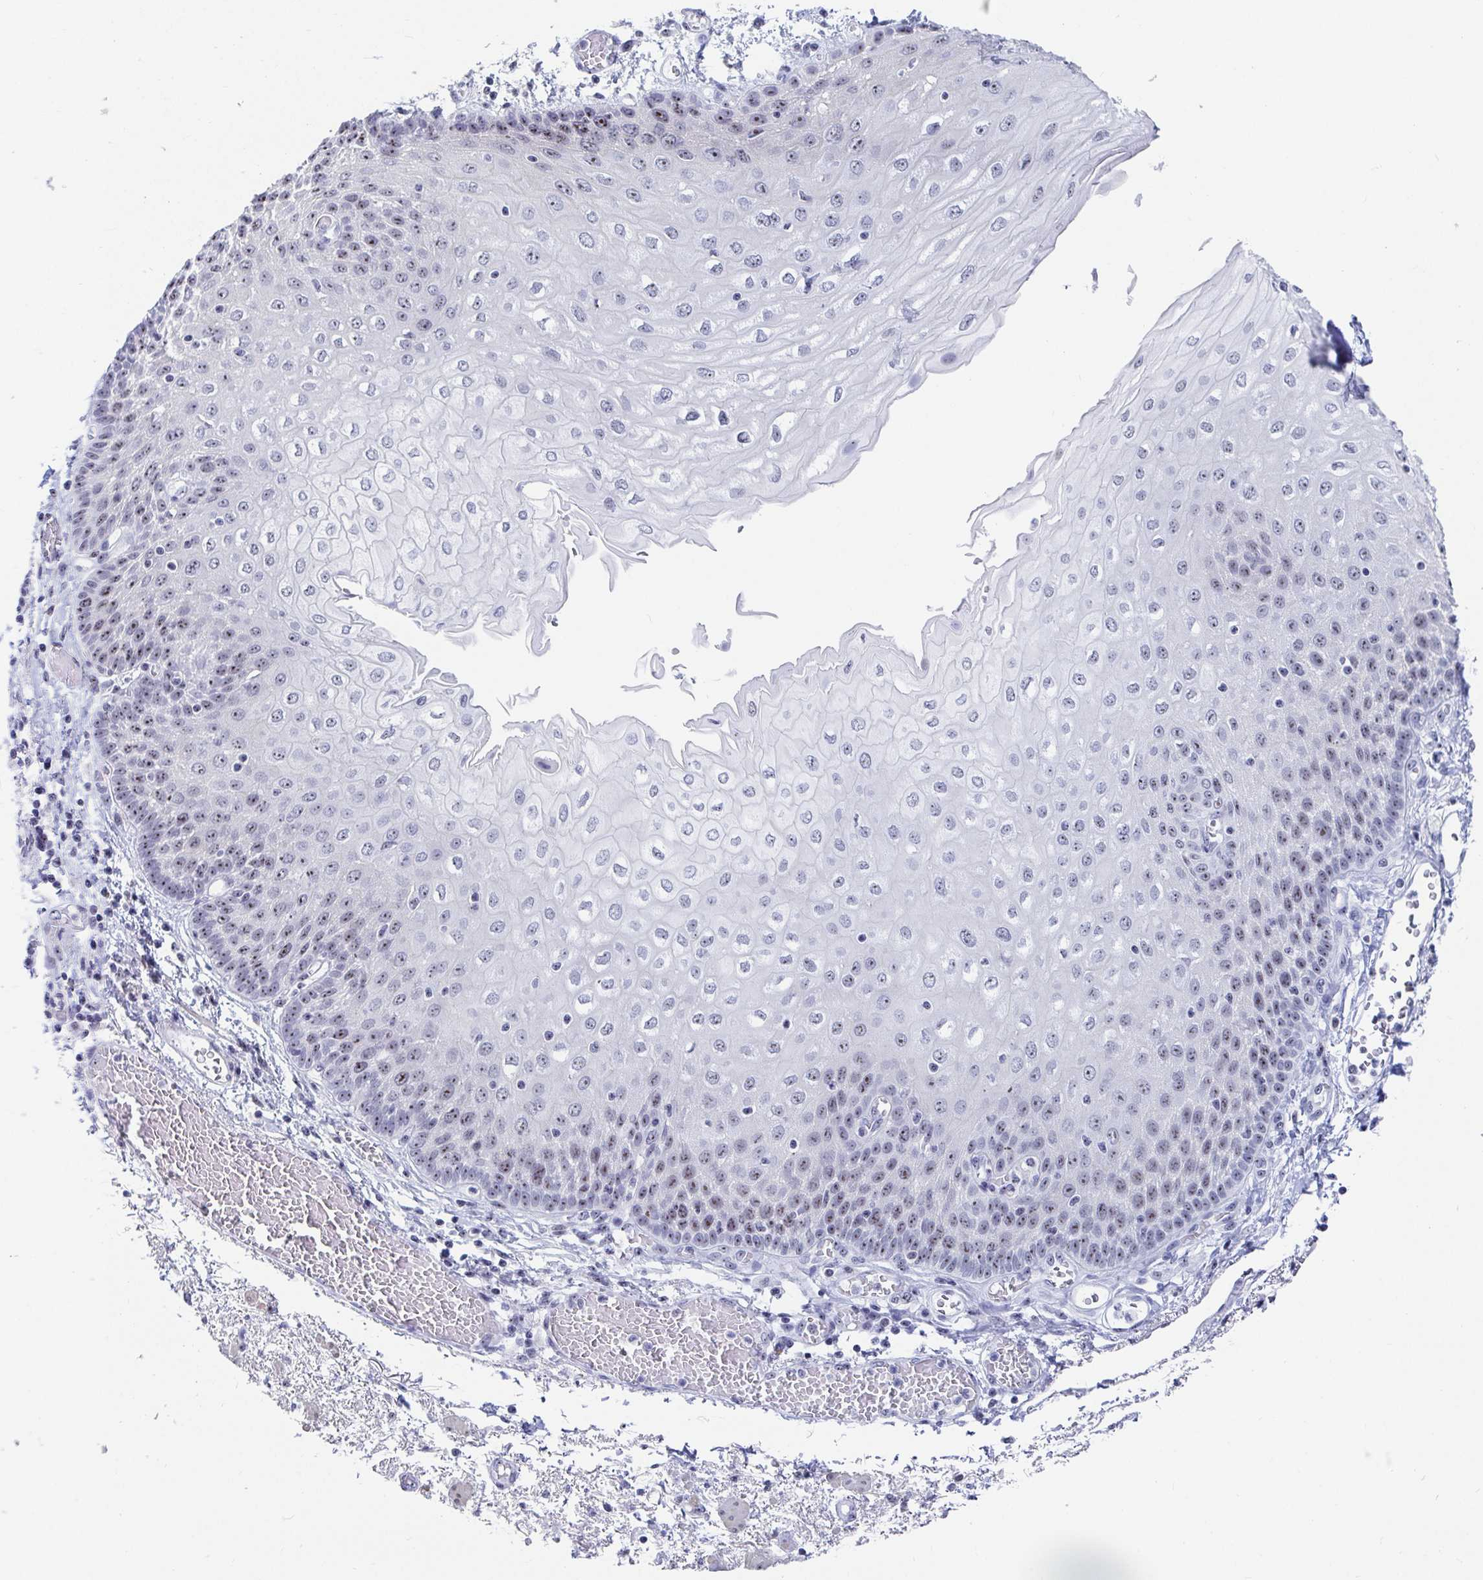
{"staining": {"intensity": "moderate", "quantity": "25%-75%", "location": "nuclear"}, "tissue": "esophagus", "cell_type": "Squamous epithelial cells", "image_type": "normal", "snomed": [{"axis": "morphology", "description": "Normal tissue, NOS"}, {"axis": "morphology", "description": "Adenocarcinoma, NOS"}, {"axis": "topography", "description": "Esophagus"}], "caption": "Squamous epithelial cells exhibit medium levels of moderate nuclear expression in approximately 25%-75% of cells in normal esophagus.", "gene": "SIRT7", "patient": {"sex": "male", "age": 81}}